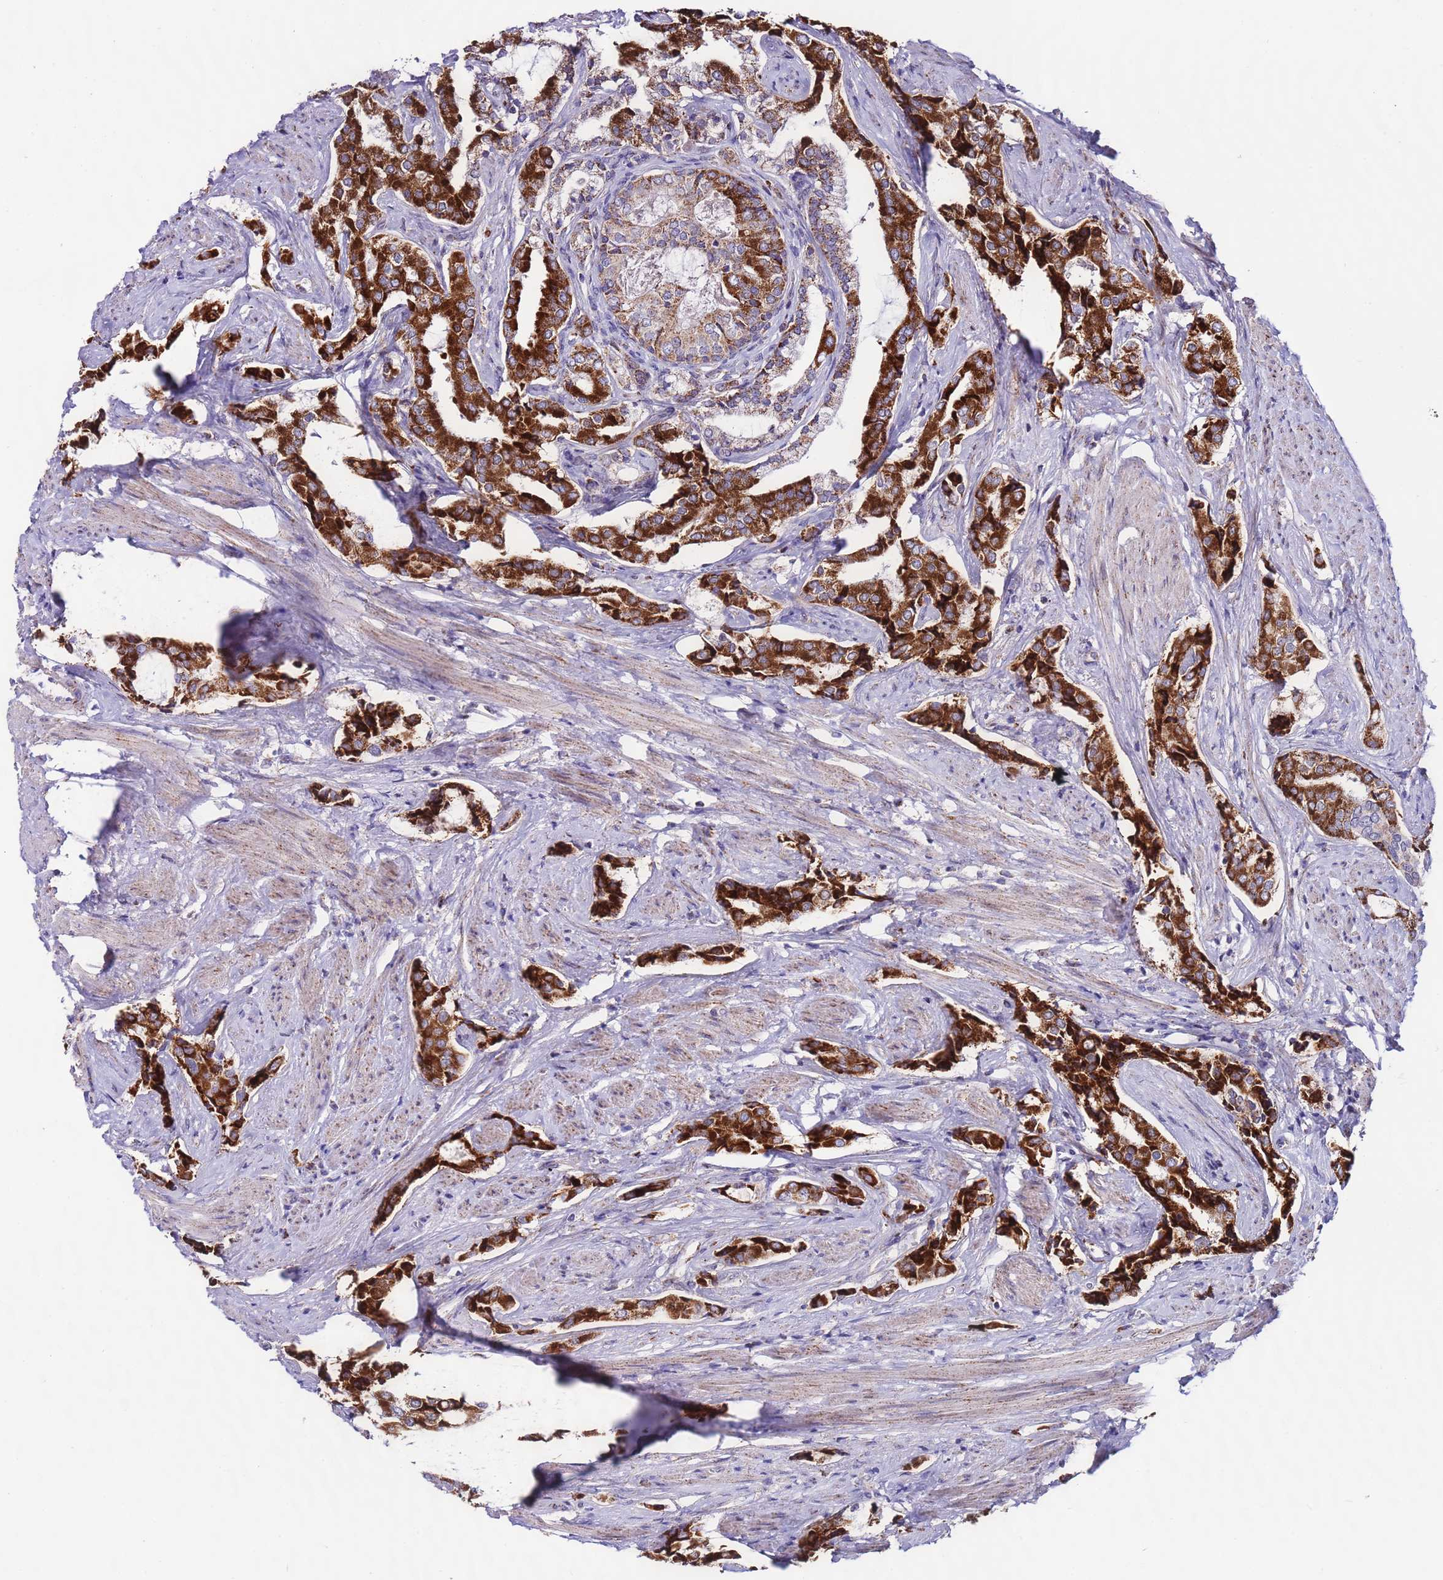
{"staining": {"intensity": "strong", "quantity": "25%-75%", "location": "cytoplasmic/membranous"}, "tissue": "prostate cancer", "cell_type": "Tumor cells", "image_type": "cancer", "snomed": [{"axis": "morphology", "description": "Adenocarcinoma, High grade"}, {"axis": "topography", "description": "Prostate"}], "caption": "This image reveals adenocarcinoma (high-grade) (prostate) stained with immunohistochemistry to label a protein in brown. The cytoplasmic/membranous of tumor cells show strong positivity for the protein. Nuclei are counter-stained blue.", "gene": "UEVLD", "patient": {"sex": "male", "age": 71}}